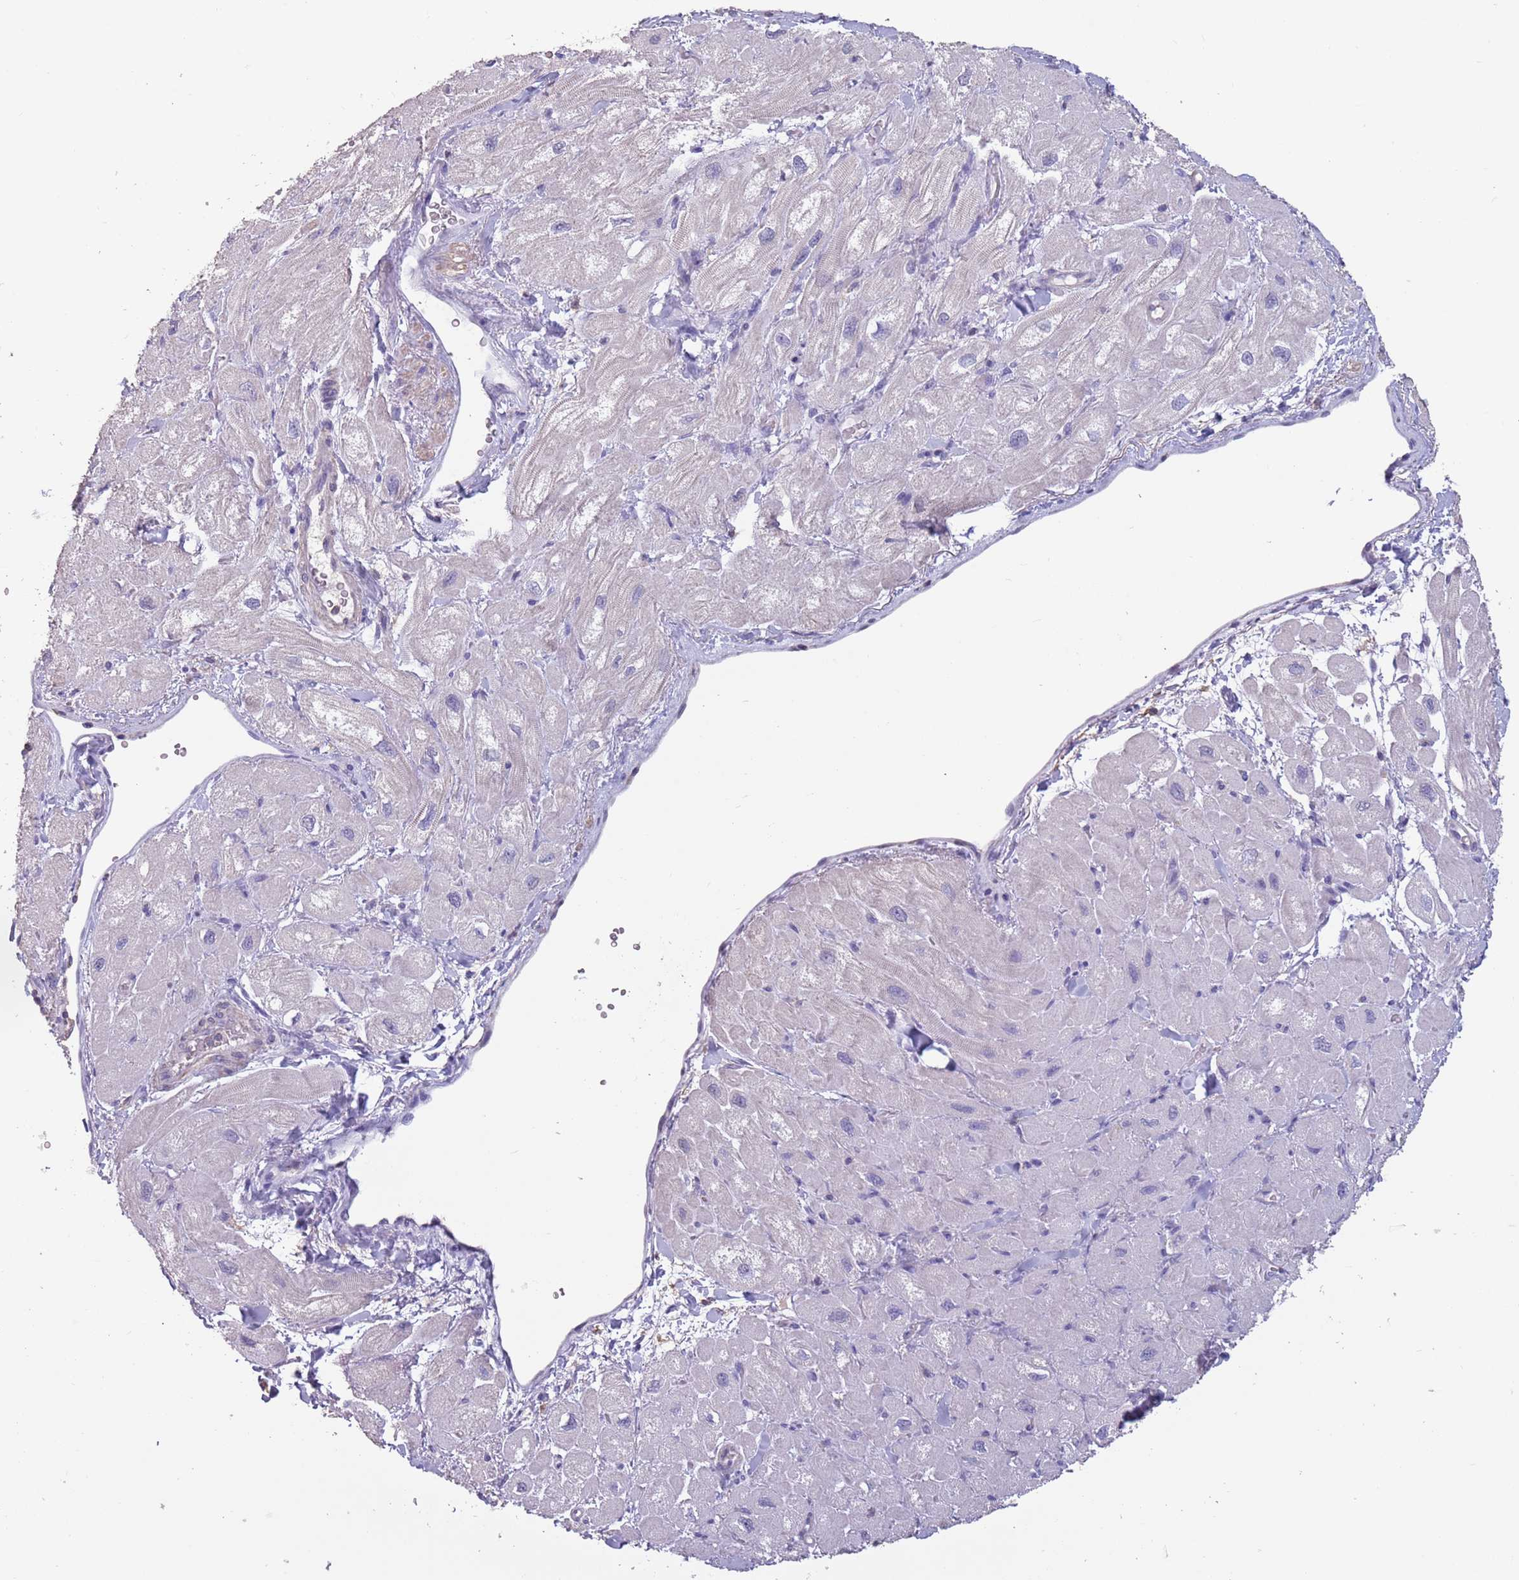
{"staining": {"intensity": "weak", "quantity": "<25%", "location": "cytoplasmic/membranous"}, "tissue": "heart muscle", "cell_type": "Cardiomyocytes", "image_type": "normal", "snomed": [{"axis": "morphology", "description": "Normal tissue, NOS"}, {"axis": "topography", "description": "Heart"}], "caption": "An image of heart muscle stained for a protein reveals no brown staining in cardiomyocytes. The staining was performed using DAB to visualize the protein expression in brown, while the nuclei were stained in blue with hematoxylin (Magnification: 20x).", "gene": "SUN5", "patient": {"sex": "male", "age": 65}}